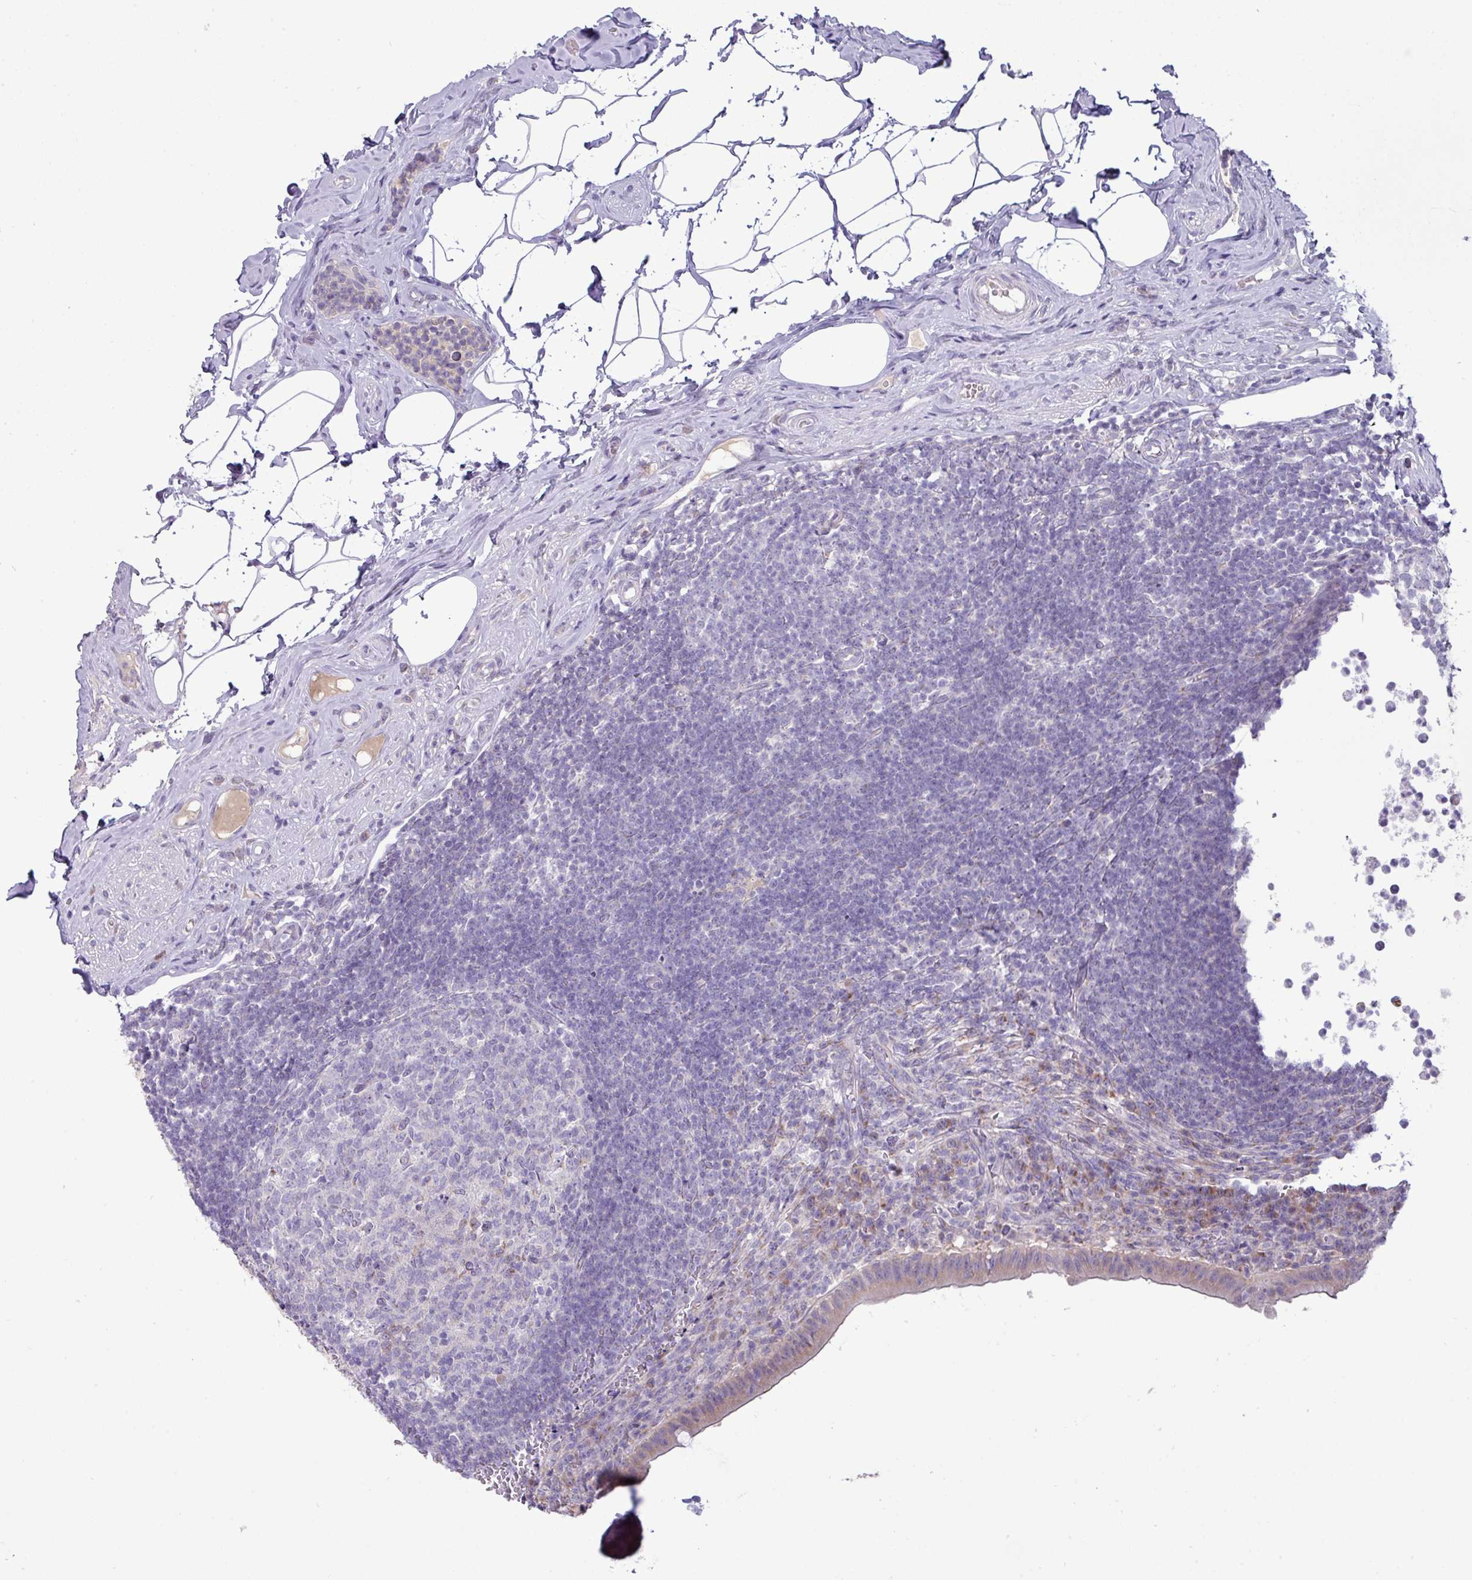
{"staining": {"intensity": "moderate", "quantity": "<25%", "location": "cytoplasmic/membranous"}, "tissue": "appendix", "cell_type": "Glandular cells", "image_type": "normal", "snomed": [{"axis": "morphology", "description": "Normal tissue, NOS"}, {"axis": "topography", "description": "Appendix"}], "caption": "Brown immunohistochemical staining in benign appendix exhibits moderate cytoplasmic/membranous expression in approximately <25% of glandular cells. The staining is performed using DAB (3,3'-diaminobenzidine) brown chromogen to label protein expression. The nuclei are counter-stained blue using hematoxylin.", "gene": "STIMATE", "patient": {"sex": "female", "age": 56}}